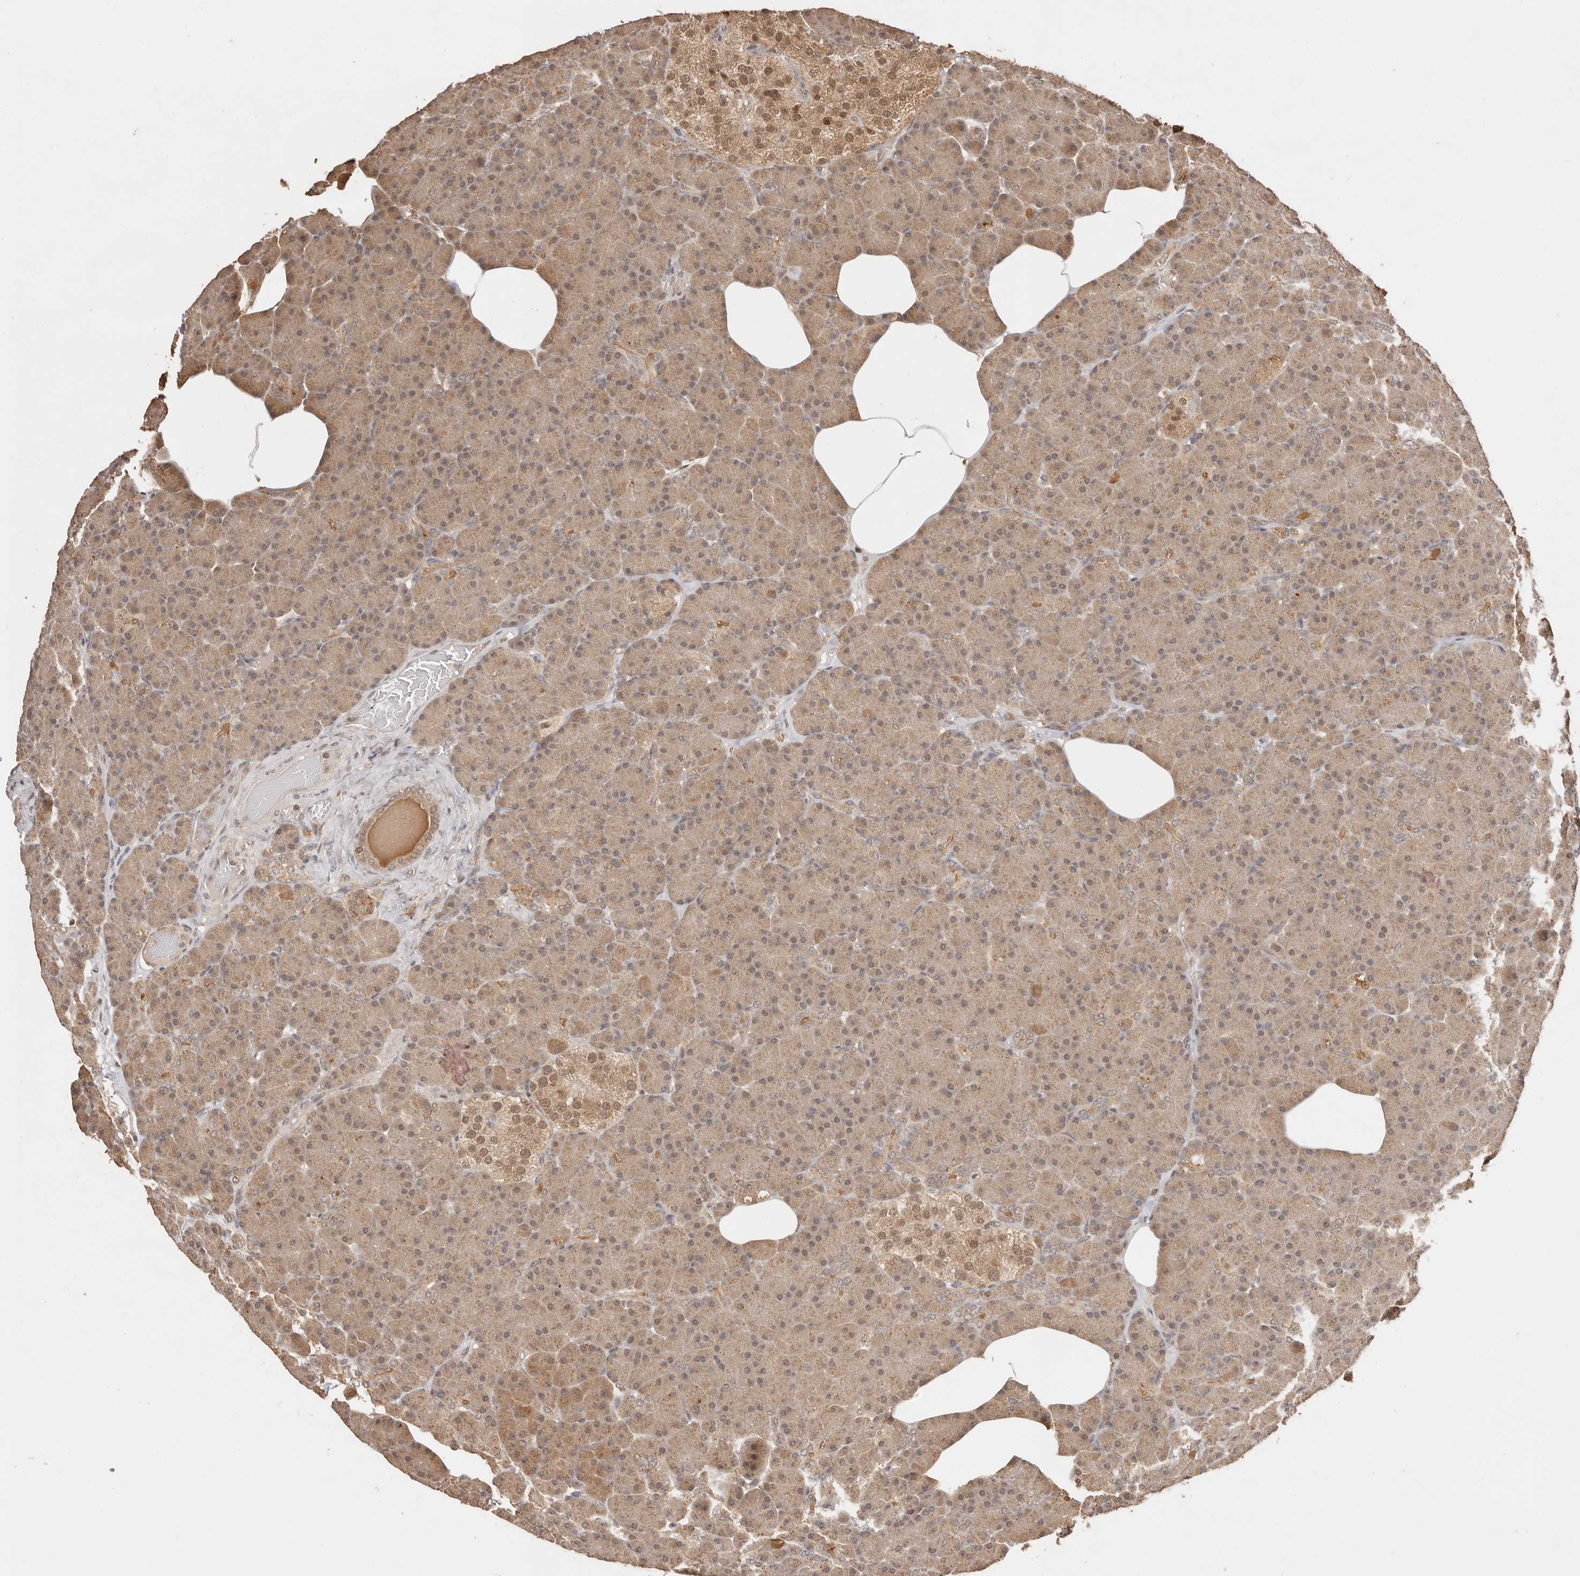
{"staining": {"intensity": "weak", "quantity": ">75%", "location": "cytoplasmic/membranous"}, "tissue": "pancreas", "cell_type": "Exocrine glandular cells", "image_type": "normal", "snomed": [{"axis": "morphology", "description": "Normal tissue, NOS"}, {"axis": "topography", "description": "Pancreas"}], "caption": "Protein analysis of normal pancreas shows weak cytoplasmic/membranous staining in approximately >75% of exocrine glandular cells.", "gene": "PSMA5", "patient": {"sex": "female", "age": 43}}